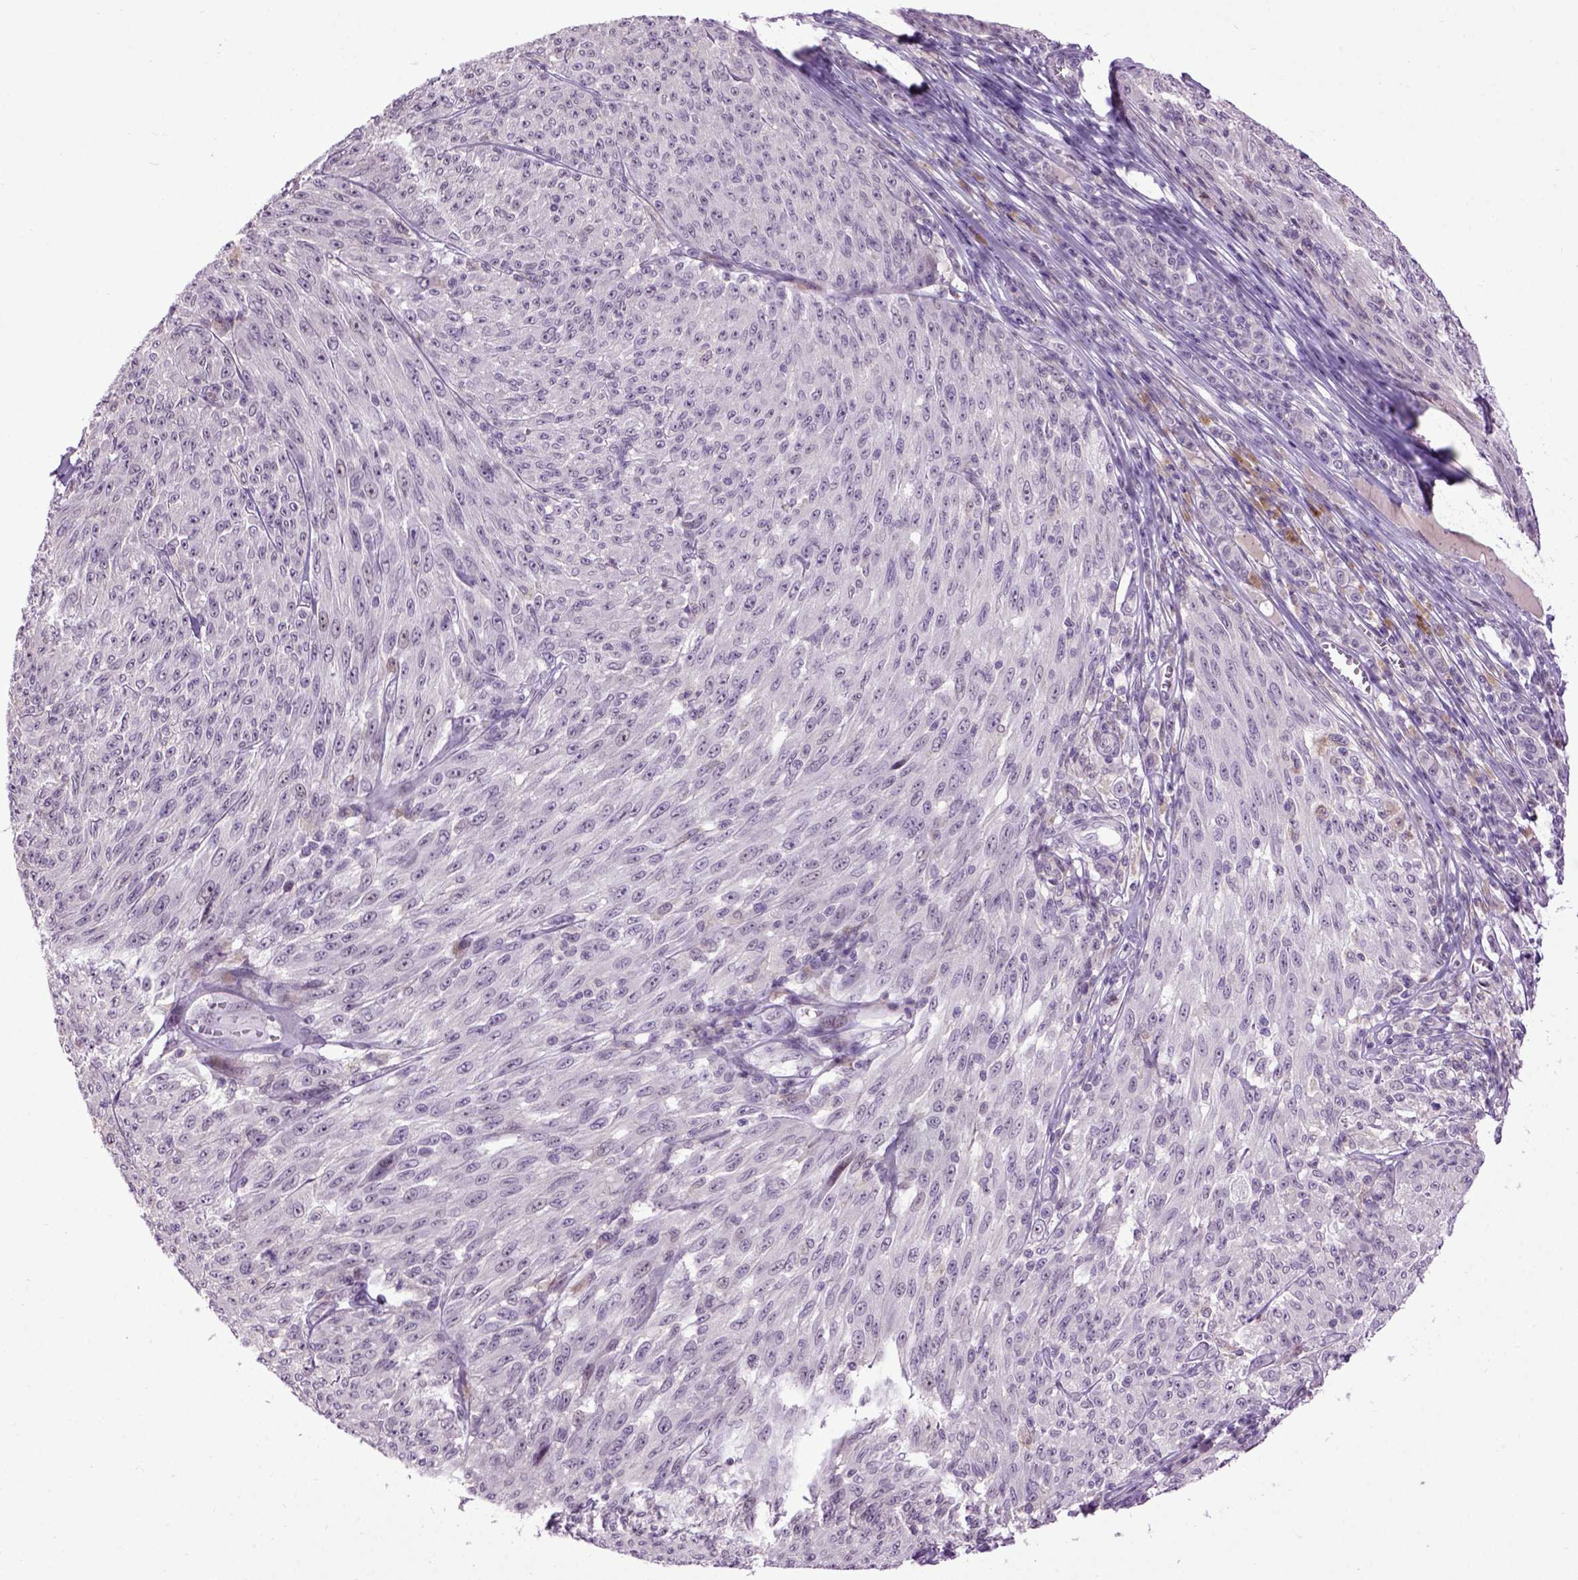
{"staining": {"intensity": "negative", "quantity": "none", "location": "none"}, "tissue": "melanoma", "cell_type": "Tumor cells", "image_type": "cancer", "snomed": [{"axis": "morphology", "description": "Malignant melanoma, NOS"}, {"axis": "topography", "description": "Skin"}], "caption": "Immunohistochemistry micrograph of melanoma stained for a protein (brown), which shows no staining in tumor cells. (Stains: DAB (3,3'-diaminobenzidine) immunohistochemistry with hematoxylin counter stain, Microscopy: brightfield microscopy at high magnification).", "gene": "EMILIN3", "patient": {"sex": "male", "age": 85}}